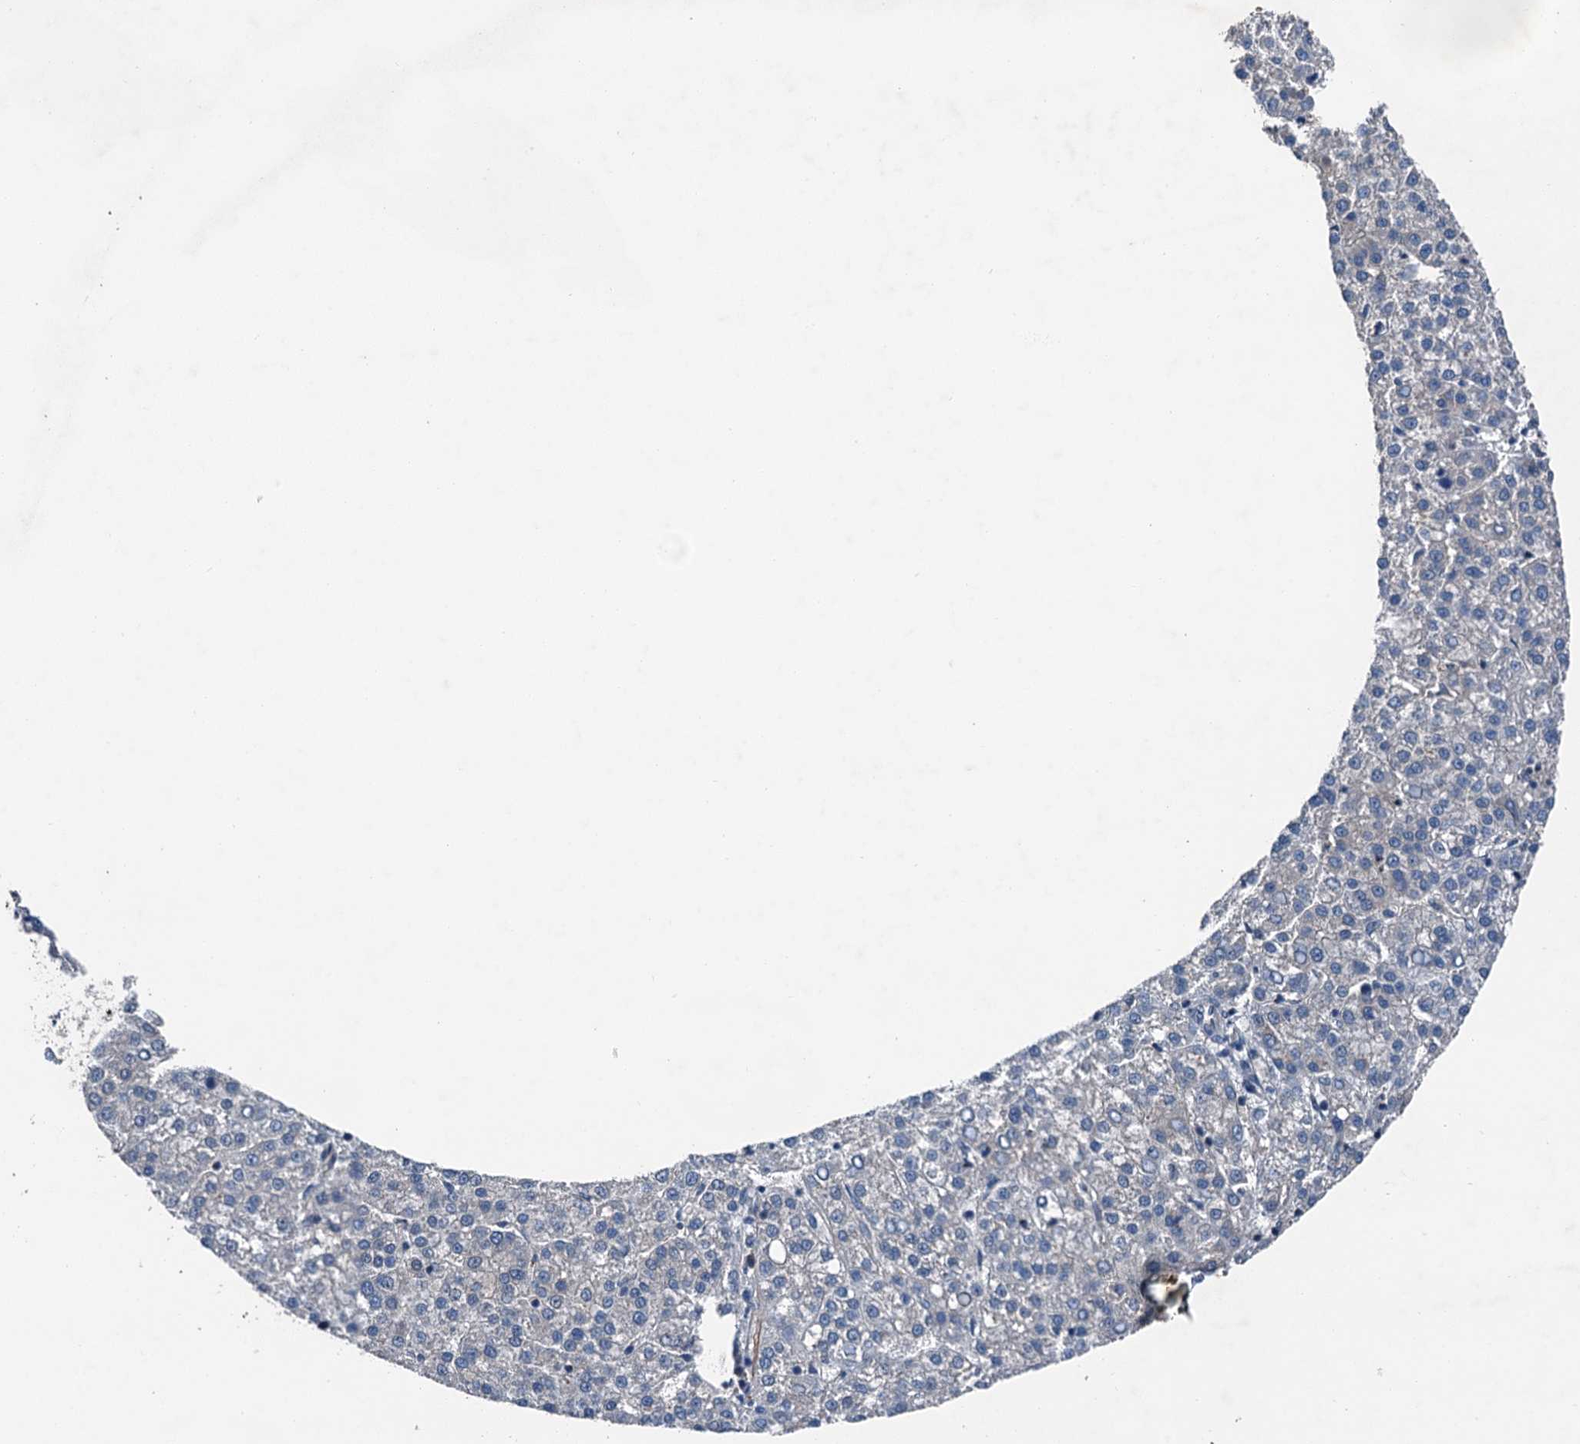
{"staining": {"intensity": "negative", "quantity": "none", "location": "none"}, "tissue": "liver cancer", "cell_type": "Tumor cells", "image_type": "cancer", "snomed": [{"axis": "morphology", "description": "Carcinoma, Hepatocellular, NOS"}, {"axis": "topography", "description": "Liver"}], "caption": "Tumor cells show no significant staining in liver cancer (hepatocellular carcinoma). (Brightfield microscopy of DAB IHC at high magnification).", "gene": "SLC2A10", "patient": {"sex": "female", "age": 58}}